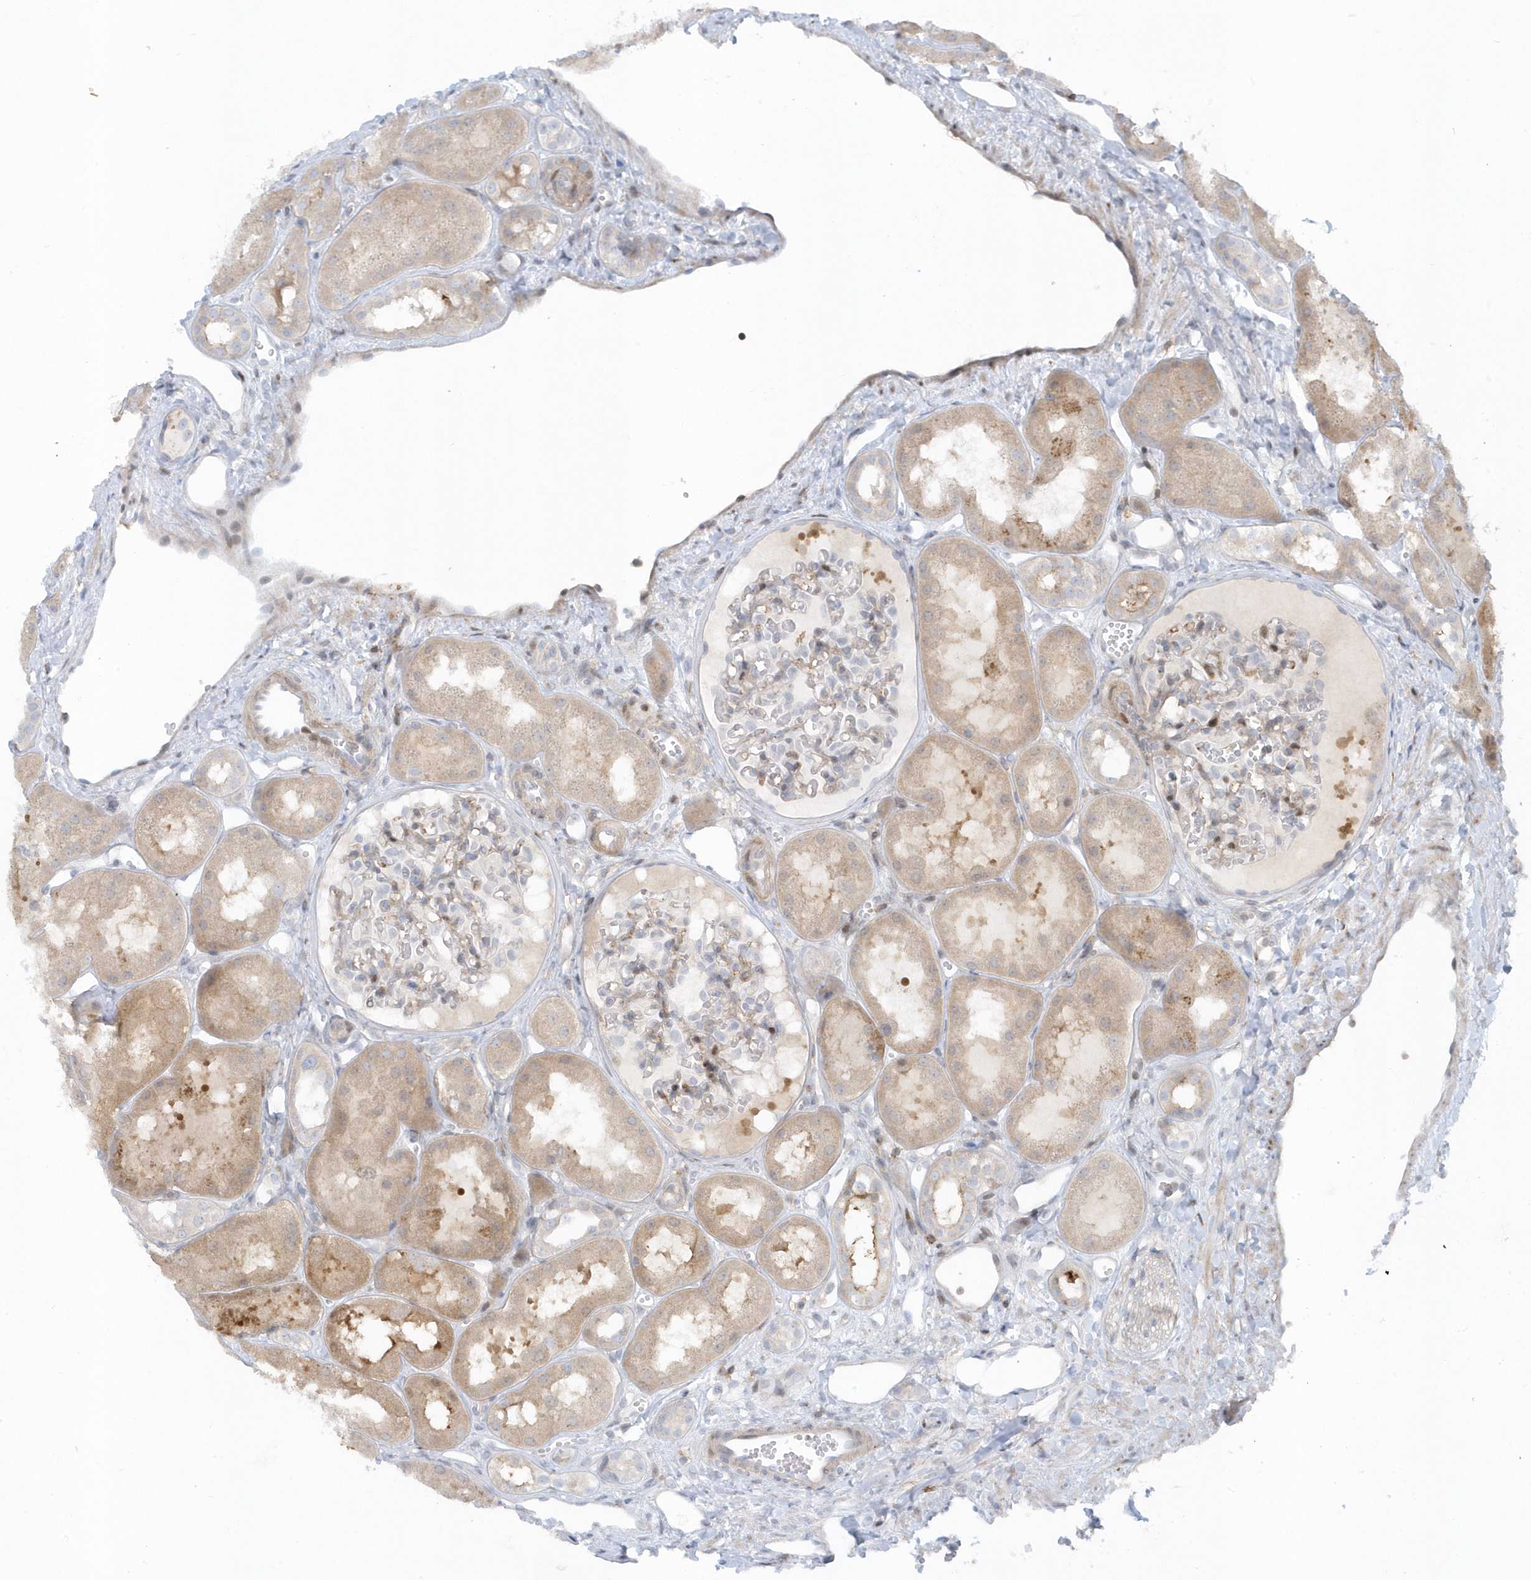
{"staining": {"intensity": "moderate", "quantity": "<25%", "location": "cytoplasmic/membranous,nuclear"}, "tissue": "kidney", "cell_type": "Cells in glomeruli", "image_type": "normal", "snomed": [{"axis": "morphology", "description": "Normal tissue, NOS"}, {"axis": "topography", "description": "Kidney"}], "caption": "This image reveals normal kidney stained with IHC to label a protein in brown. The cytoplasmic/membranous,nuclear of cells in glomeruli show moderate positivity for the protein. Nuclei are counter-stained blue.", "gene": "CACNB2", "patient": {"sex": "male", "age": 16}}